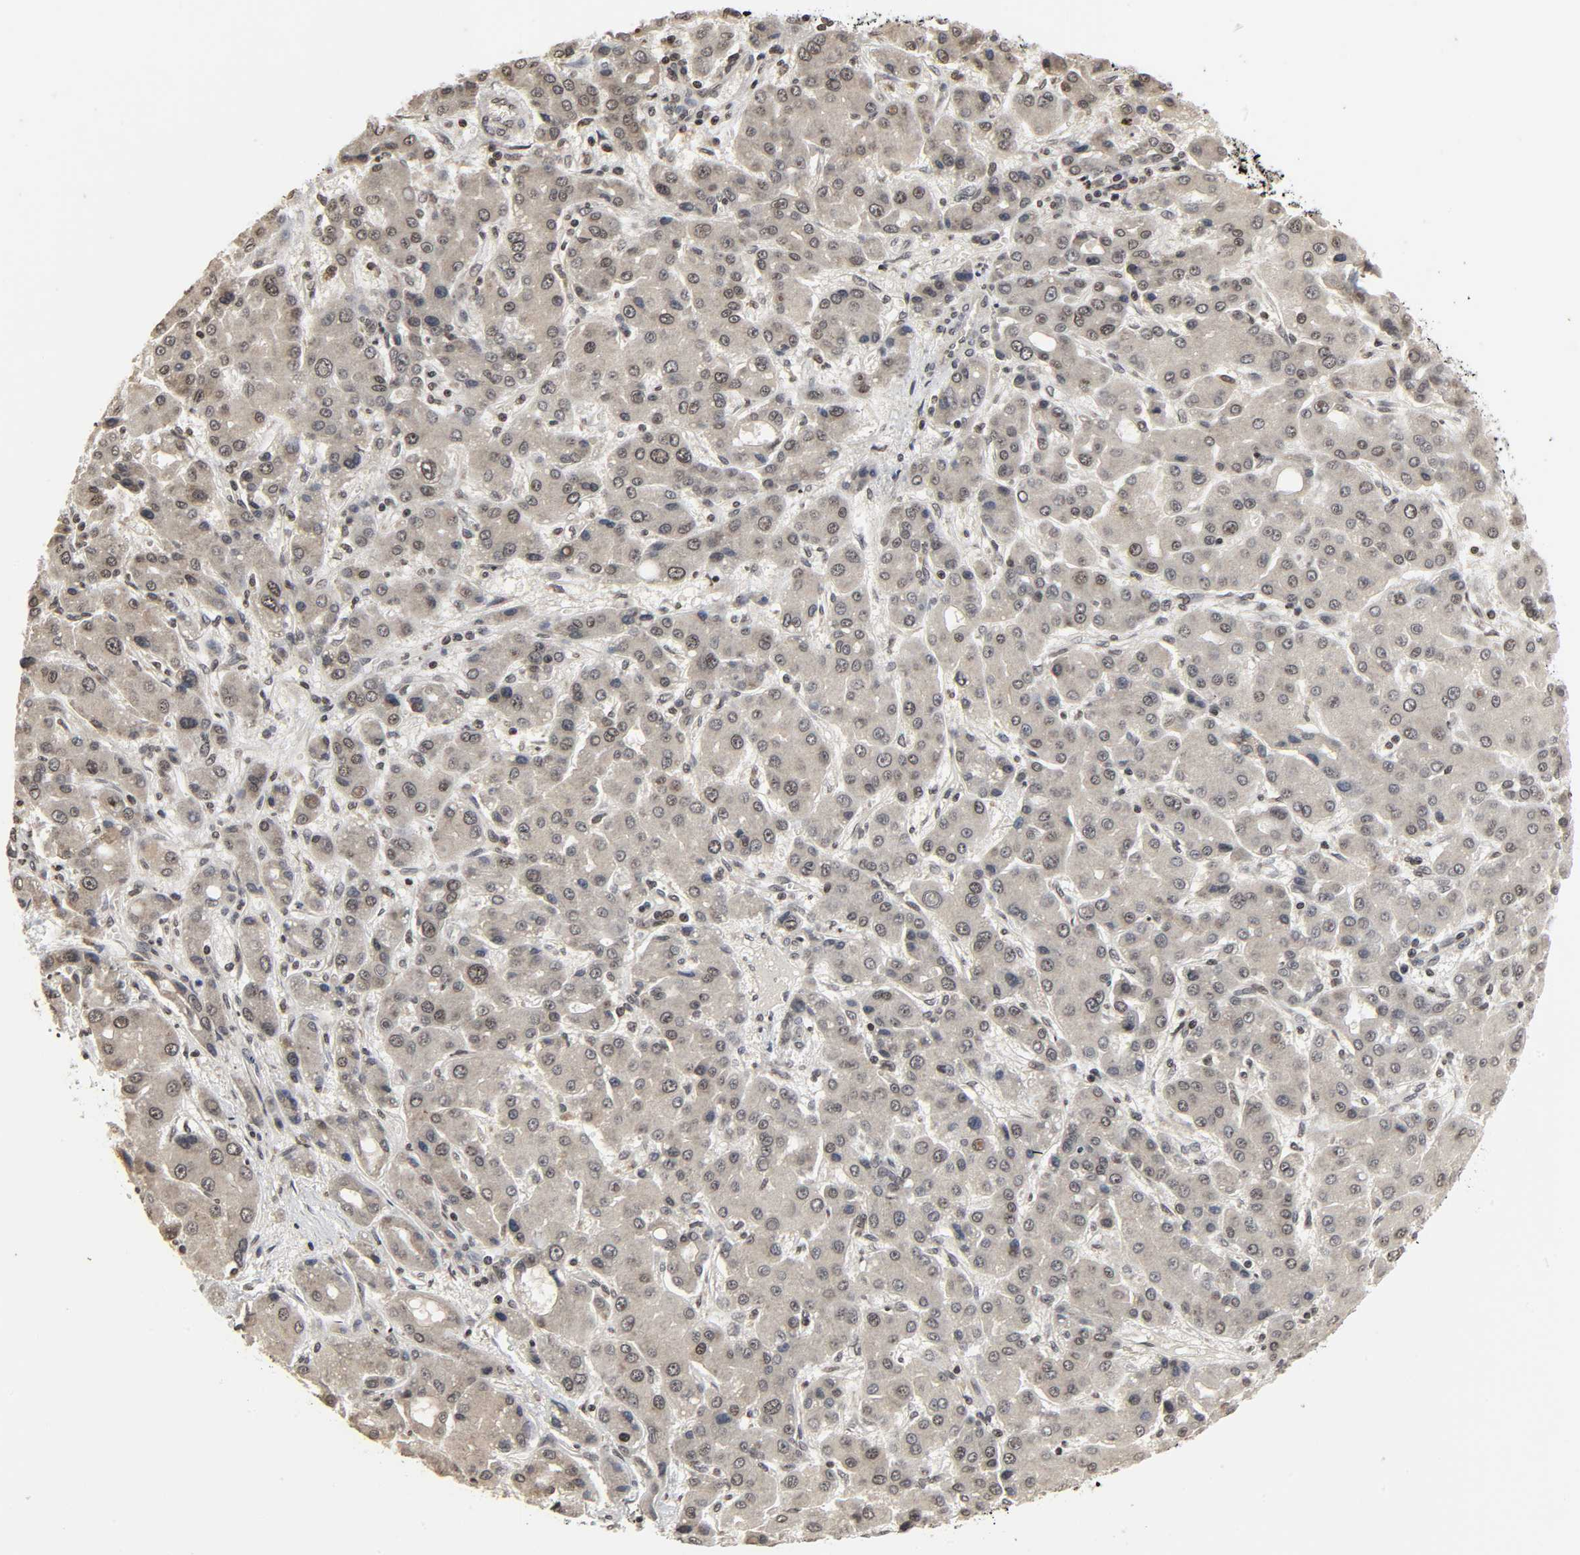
{"staining": {"intensity": "weak", "quantity": "<25%", "location": "nuclear"}, "tissue": "liver cancer", "cell_type": "Tumor cells", "image_type": "cancer", "snomed": [{"axis": "morphology", "description": "Carcinoma, Hepatocellular, NOS"}, {"axis": "topography", "description": "Liver"}], "caption": "This micrograph is of liver cancer (hepatocellular carcinoma) stained with immunohistochemistry to label a protein in brown with the nuclei are counter-stained blue. There is no positivity in tumor cells. Brightfield microscopy of immunohistochemistry (IHC) stained with DAB (3,3'-diaminobenzidine) (brown) and hematoxylin (blue), captured at high magnification.", "gene": "XRCC1", "patient": {"sex": "male", "age": 55}}